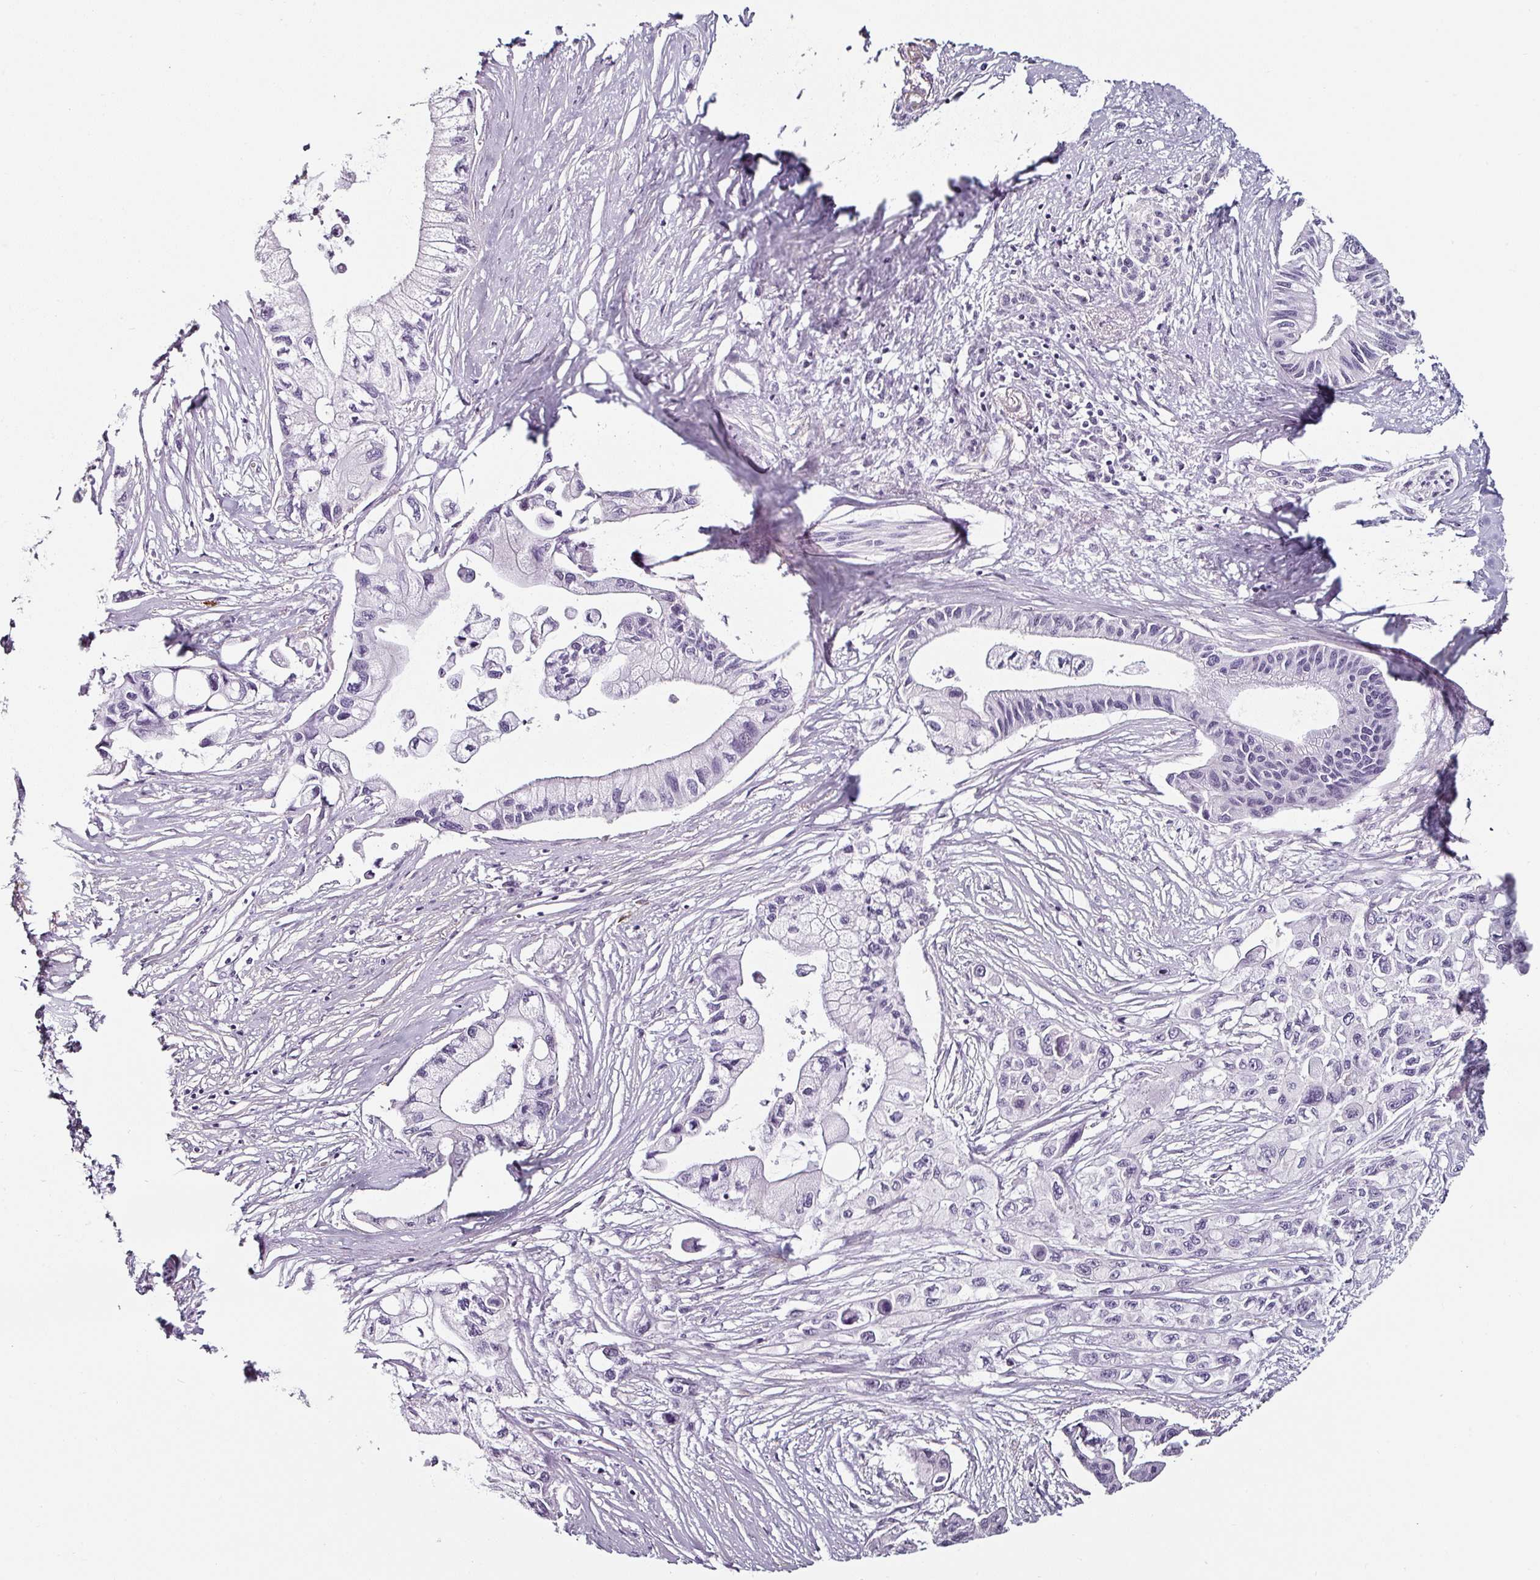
{"staining": {"intensity": "negative", "quantity": "none", "location": "none"}, "tissue": "pancreatic cancer", "cell_type": "Tumor cells", "image_type": "cancer", "snomed": [{"axis": "morphology", "description": "Adenocarcinoma, NOS"}, {"axis": "topography", "description": "Pancreas"}], "caption": "High magnification brightfield microscopy of adenocarcinoma (pancreatic) stained with DAB (brown) and counterstained with hematoxylin (blue): tumor cells show no significant expression. (IHC, brightfield microscopy, high magnification).", "gene": "CAP2", "patient": {"sex": "male", "age": 61}}